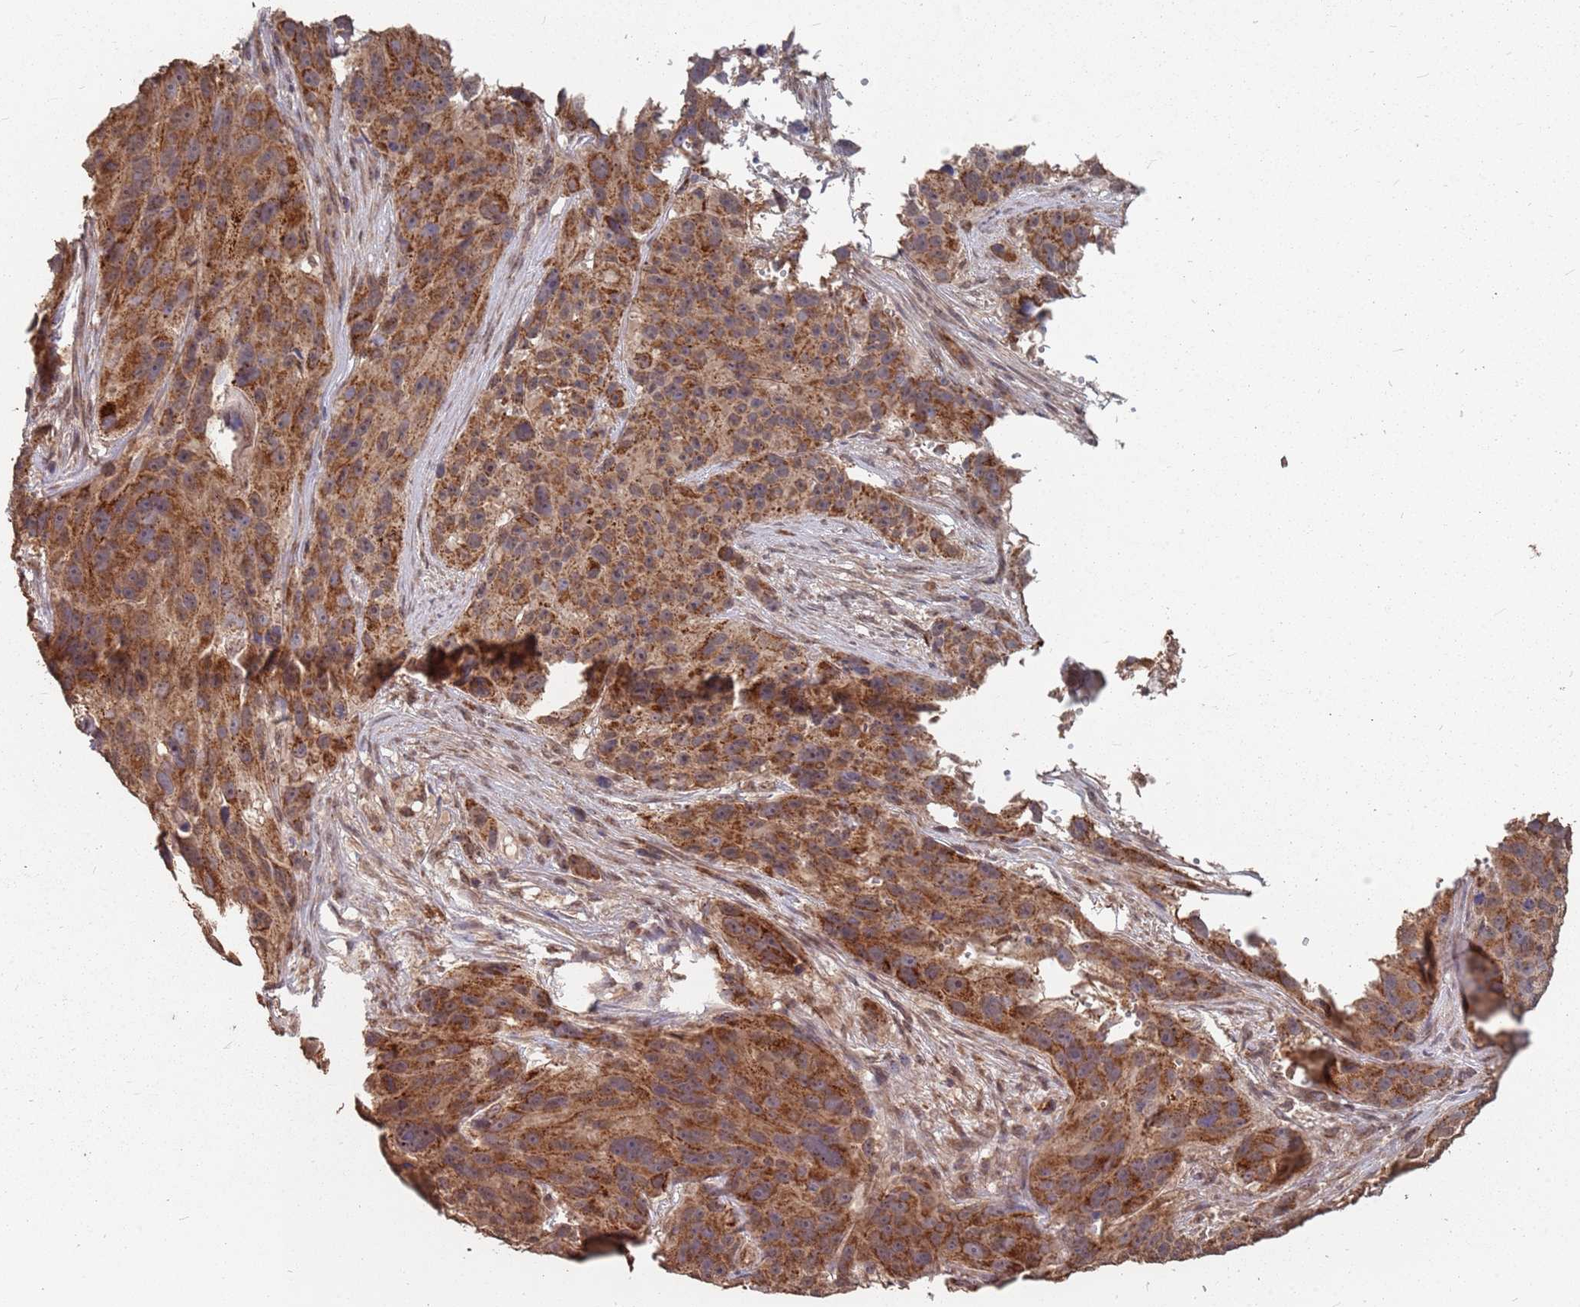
{"staining": {"intensity": "strong", "quantity": ">75%", "location": "cytoplasmic/membranous"}, "tissue": "melanoma", "cell_type": "Tumor cells", "image_type": "cancer", "snomed": [{"axis": "morphology", "description": "Malignant melanoma, NOS"}, {"axis": "topography", "description": "Skin"}], "caption": "There is high levels of strong cytoplasmic/membranous expression in tumor cells of melanoma, as demonstrated by immunohistochemical staining (brown color).", "gene": "PRORP", "patient": {"sex": "male", "age": 84}}